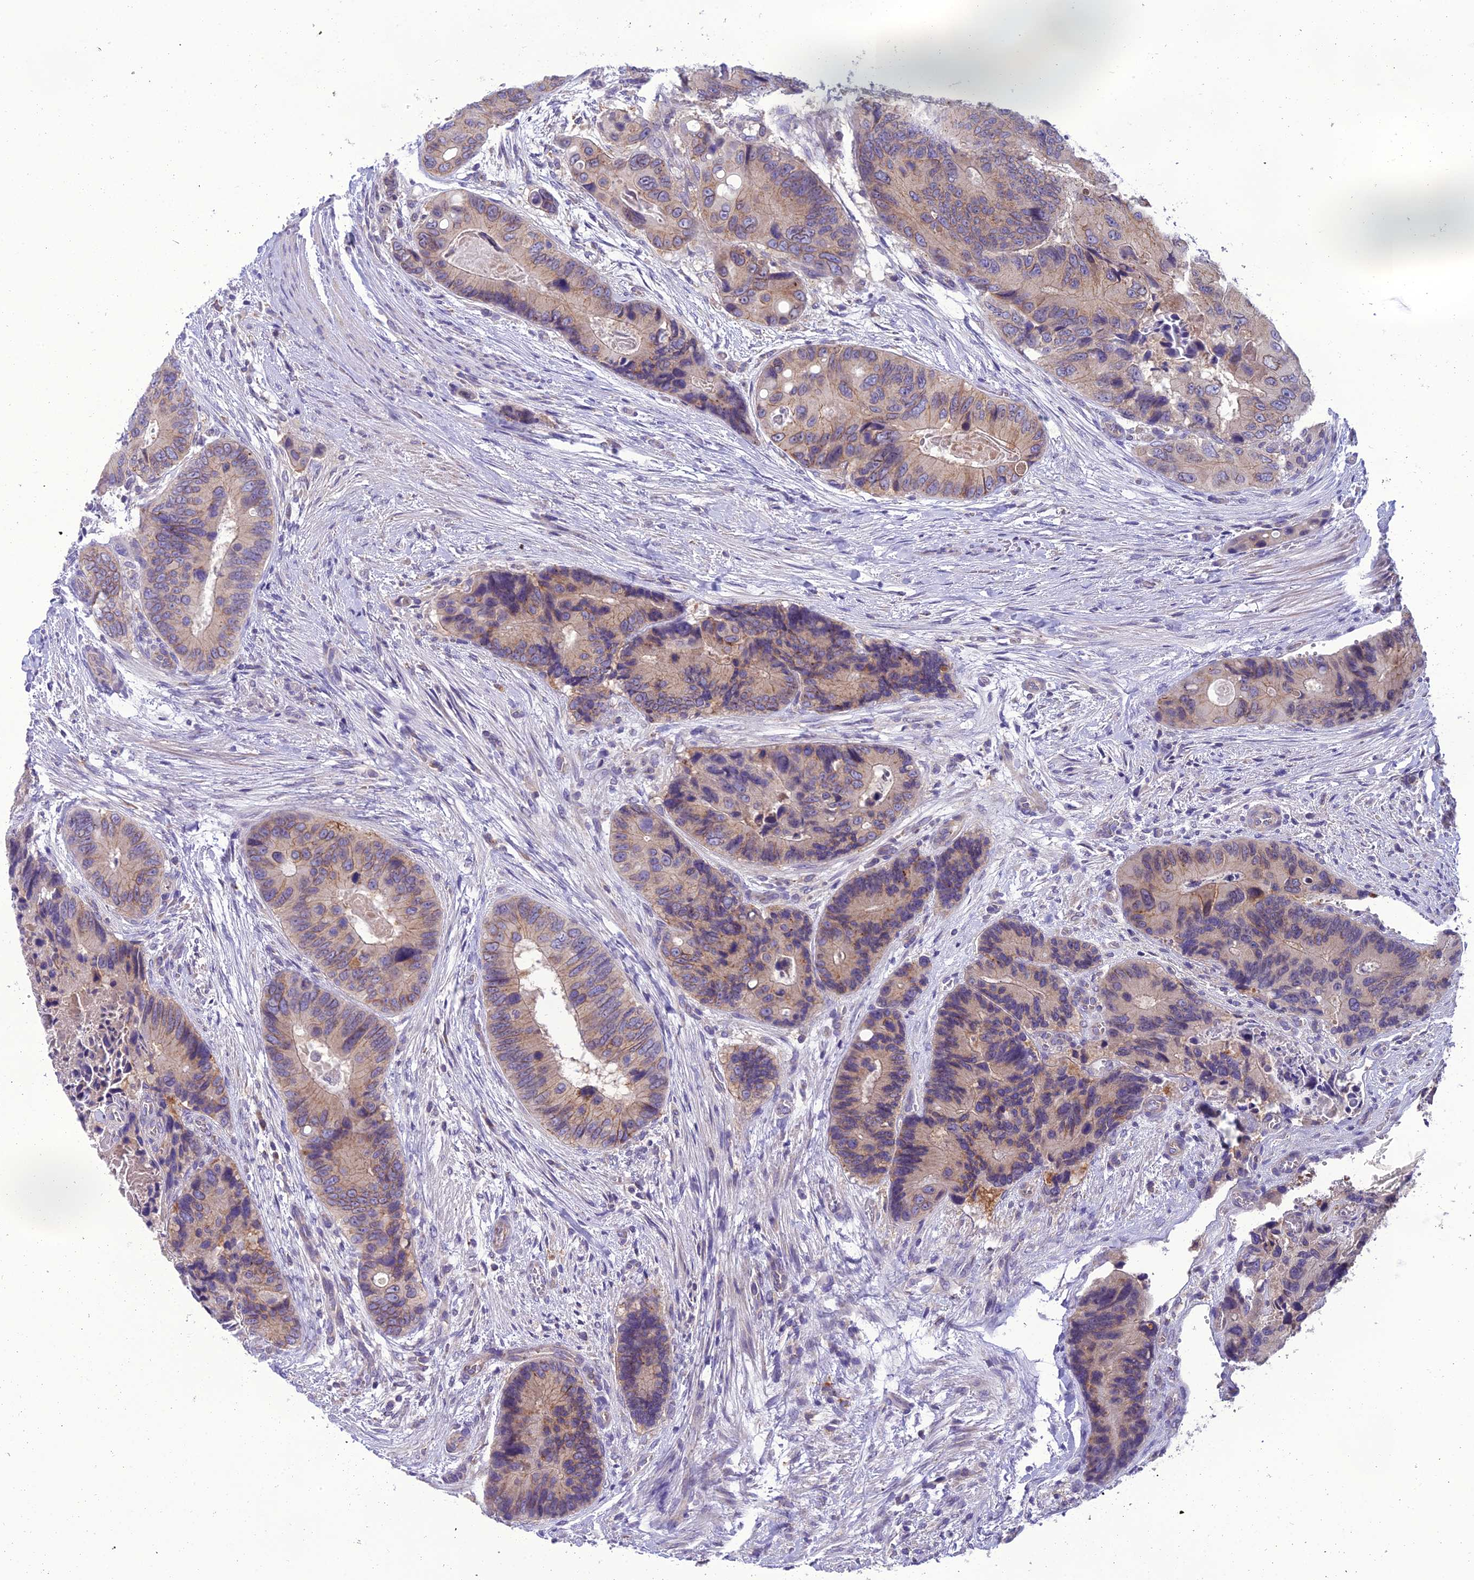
{"staining": {"intensity": "weak", "quantity": "25%-75%", "location": "cytoplasmic/membranous"}, "tissue": "colorectal cancer", "cell_type": "Tumor cells", "image_type": "cancer", "snomed": [{"axis": "morphology", "description": "Adenocarcinoma, NOS"}, {"axis": "topography", "description": "Colon"}], "caption": "This histopathology image exhibits colorectal cancer stained with immunohistochemistry (IHC) to label a protein in brown. The cytoplasmic/membranous of tumor cells show weak positivity for the protein. Nuclei are counter-stained blue.", "gene": "GOLPH3", "patient": {"sex": "male", "age": 84}}